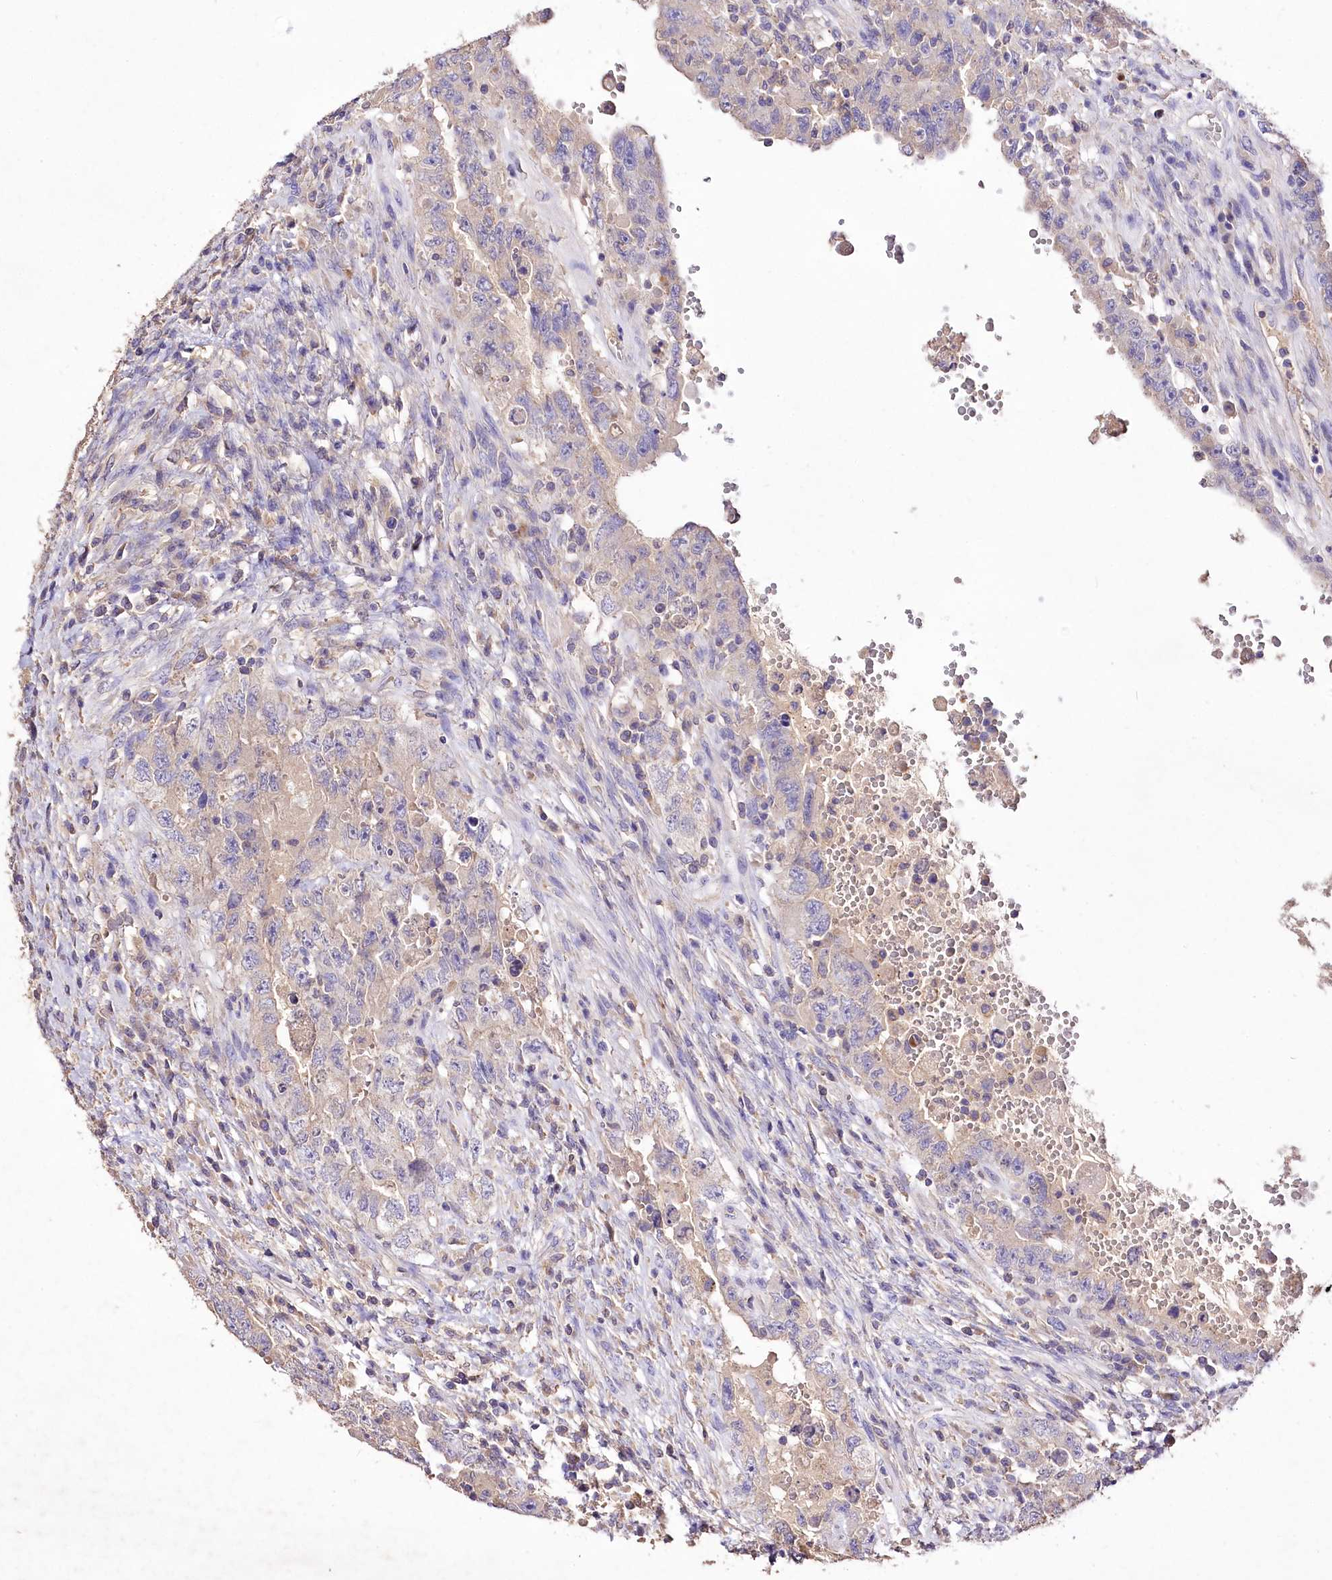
{"staining": {"intensity": "negative", "quantity": "none", "location": "none"}, "tissue": "testis cancer", "cell_type": "Tumor cells", "image_type": "cancer", "snomed": [{"axis": "morphology", "description": "Carcinoma, Embryonal, NOS"}, {"axis": "topography", "description": "Testis"}], "caption": "The IHC image has no significant staining in tumor cells of testis cancer tissue.", "gene": "PCYOX1L", "patient": {"sex": "male", "age": 26}}